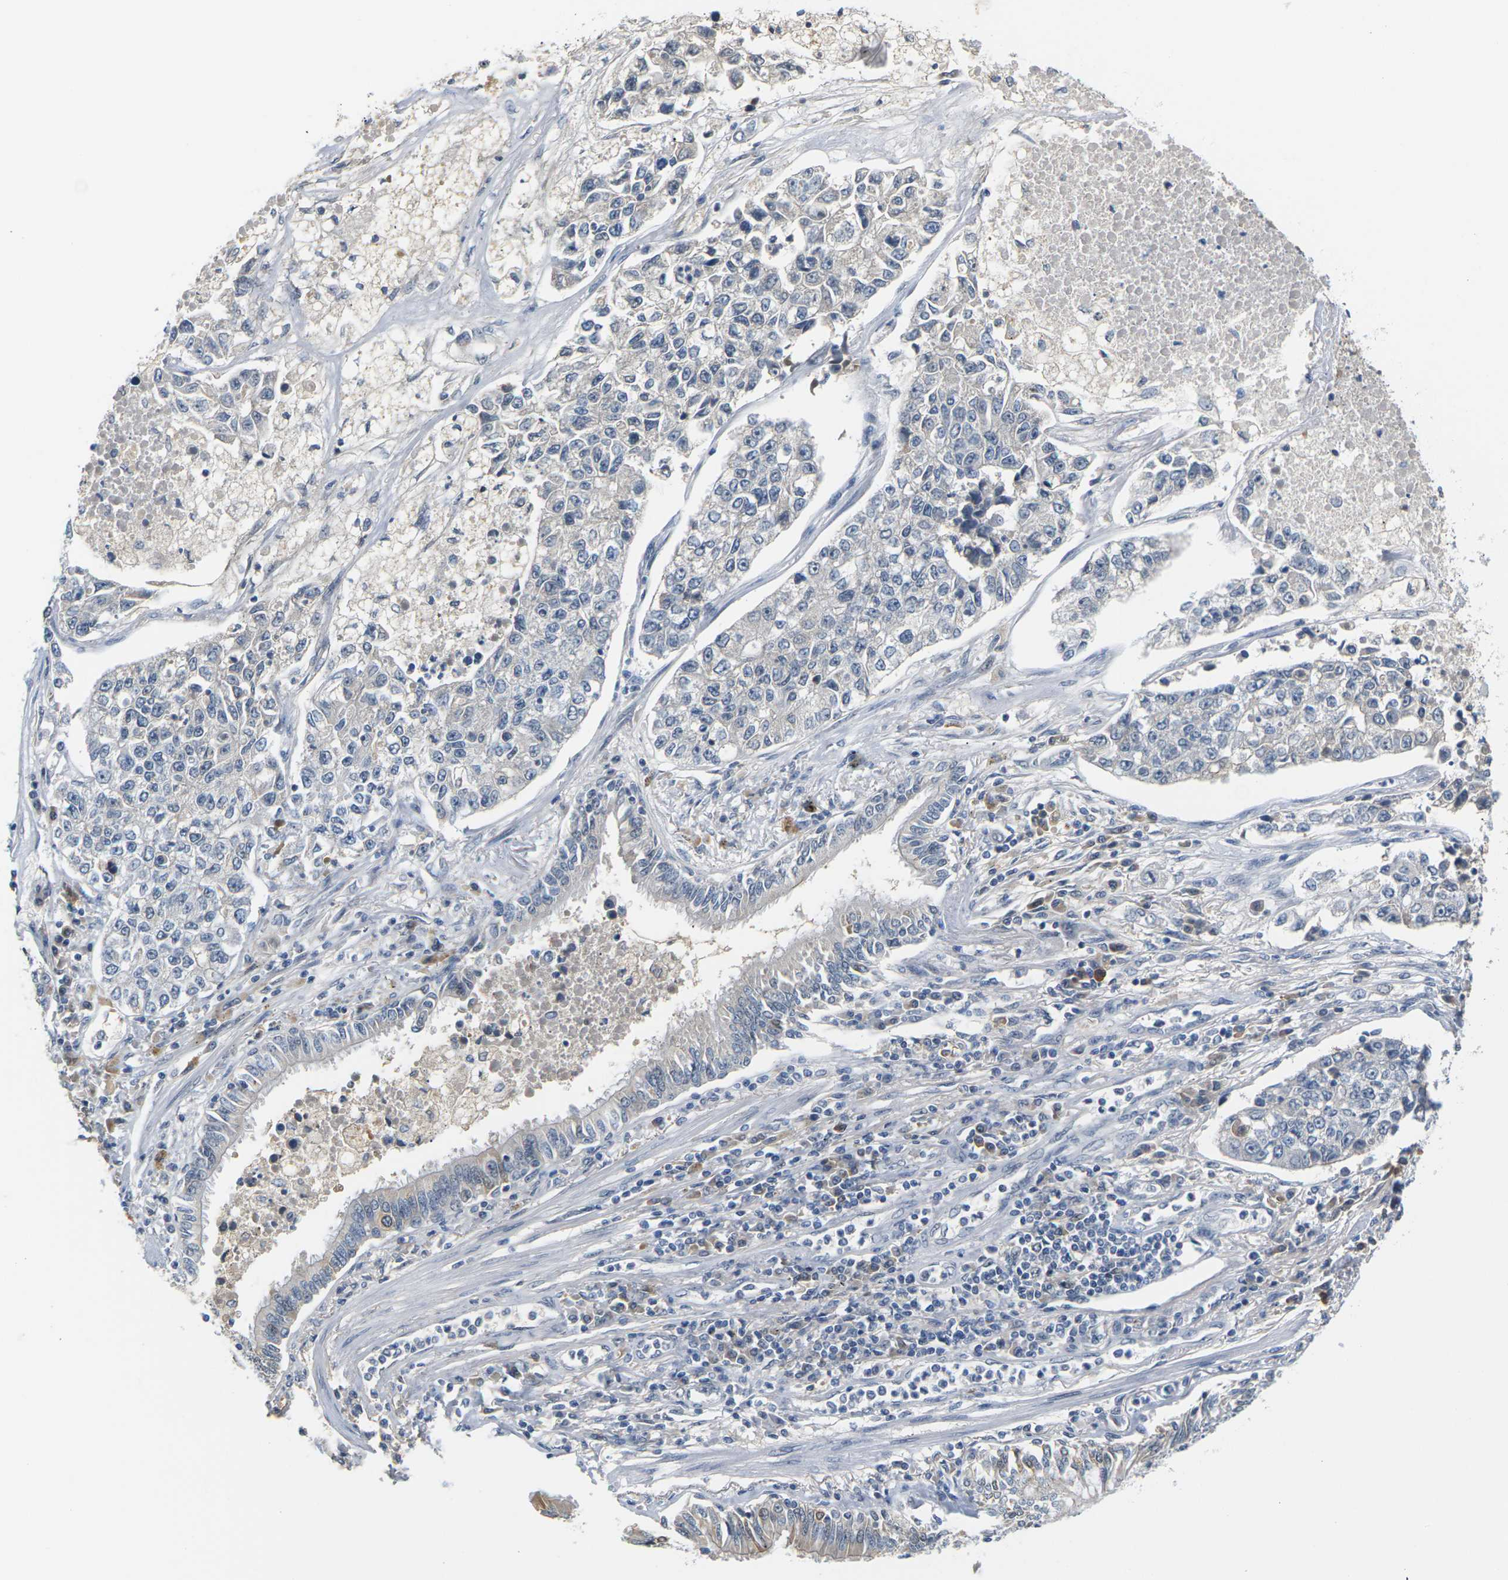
{"staining": {"intensity": "negative", "quantity": "none", "location": "none"}, "tissue": "lung cancer", "cell_type": "Tumor cells", "image_type": "cancer", "snomed": [{"axis": "morphology", "description": "Adenocarcinoma, NOS"}, {"axis": "topography", "description": "Lung"}], "caption": "Tumor cells are negative for brown protein staining in lung cancer (adenocarcinoma).", "gene": "PKP2", "patient": {"sex": "male", "age": 49}}